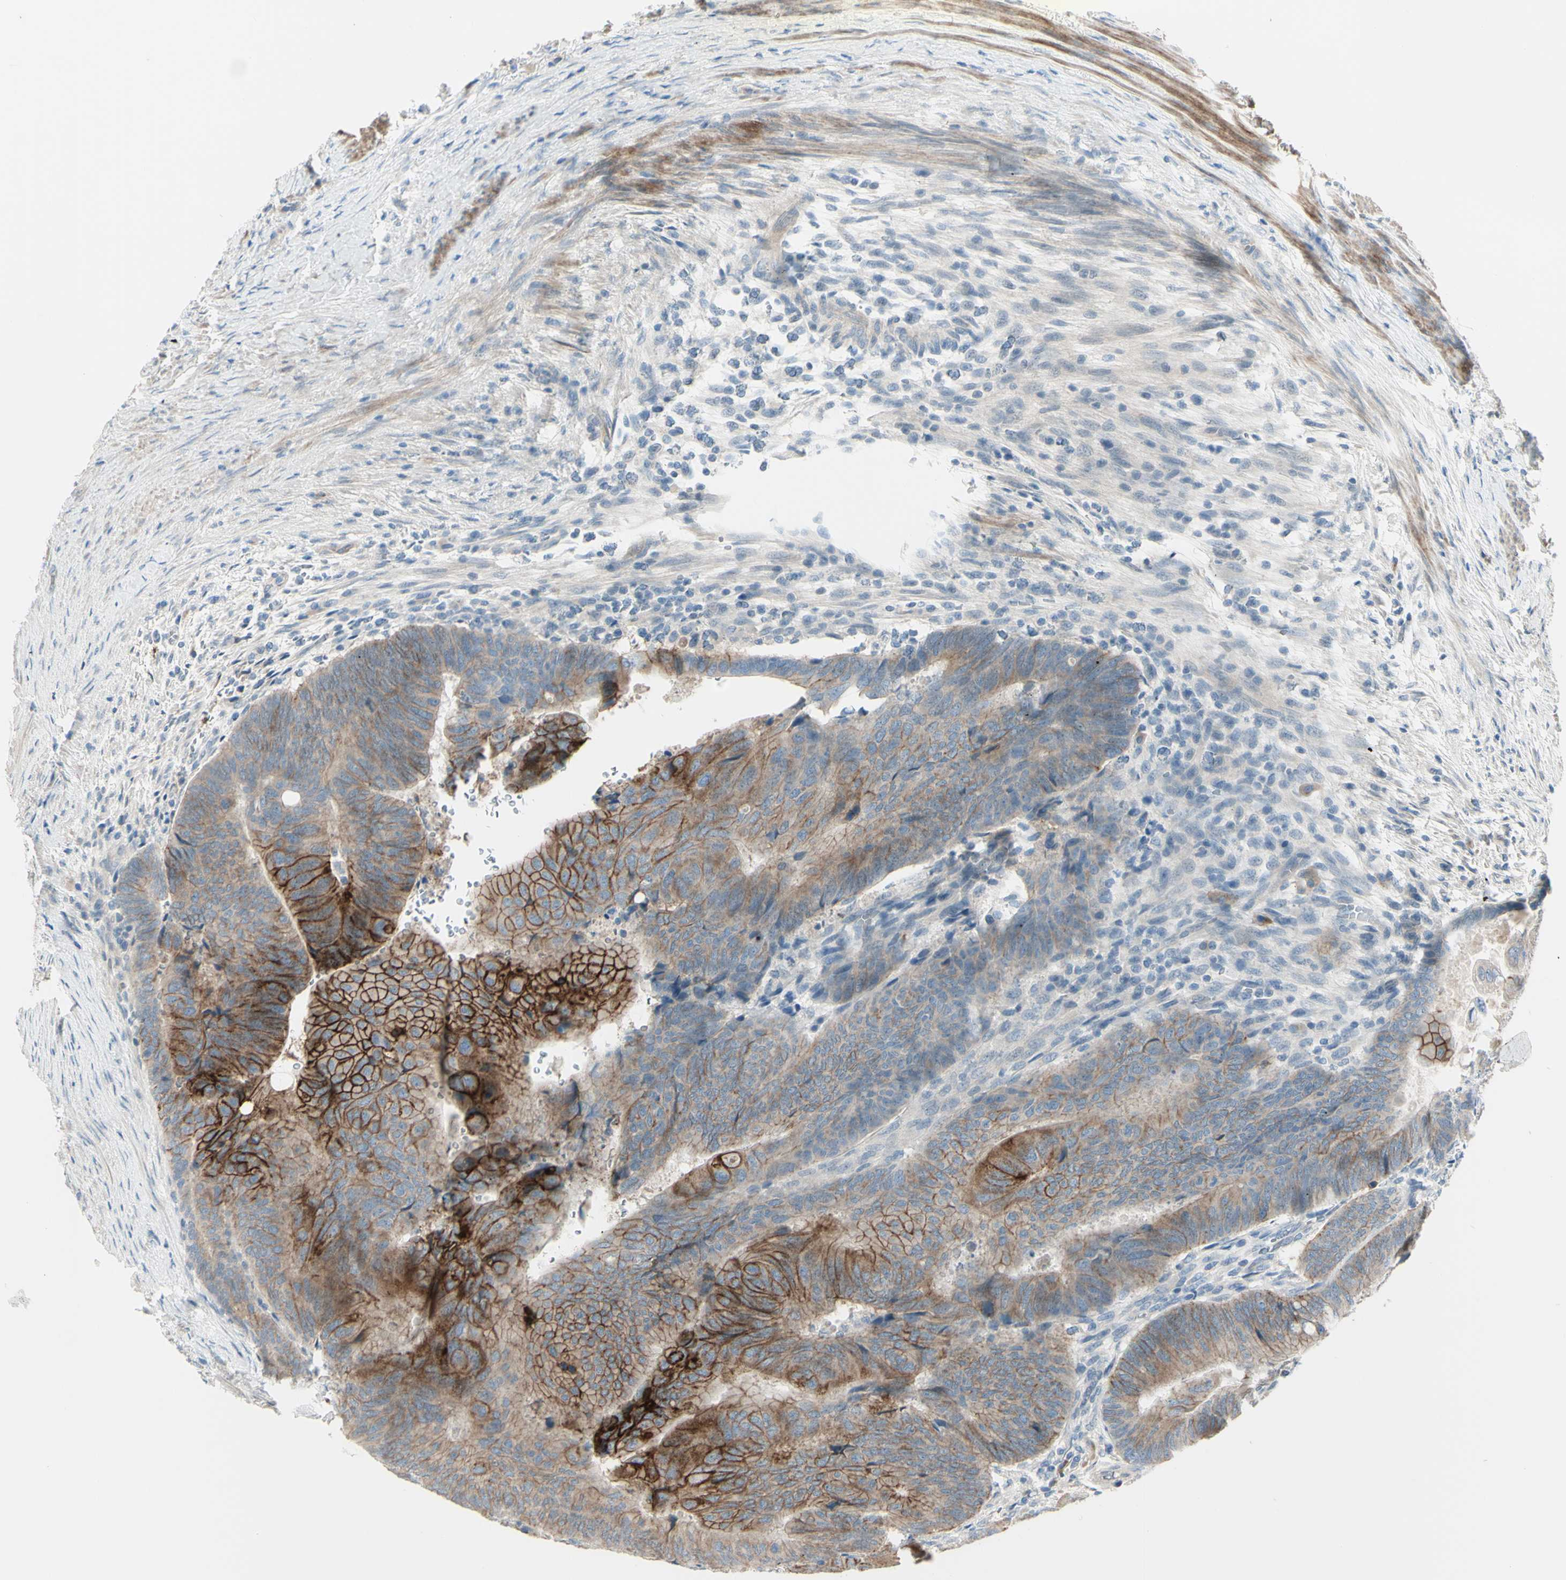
{"staining": {"intensity": "strong", "quantity": ">75%", "location": "cytoplasmic/membranous"}, "tissue": "colorectal cancer", "cell_type": "Tumor cells", "image_type": "cancer", "snomed": [{"axis": "morphology", "description": "Normal tissue, NOS"}, {"axis": "morphology", "description": "Adenocarcinoma, NOS"}, {"axis": "topography", "description": "Rectum"}, {"axis": "topography", "description": "Peripheral nerve tissue"}], "caption": "This is an image of immunohistochemistry staining of colorectal cancer (adenocarcinoma), which shows strong staining in the cytoplasmic/membranous of tumor cells.", "gene": "LRRK1", "patient": {"sex": "male", "age": 92}}